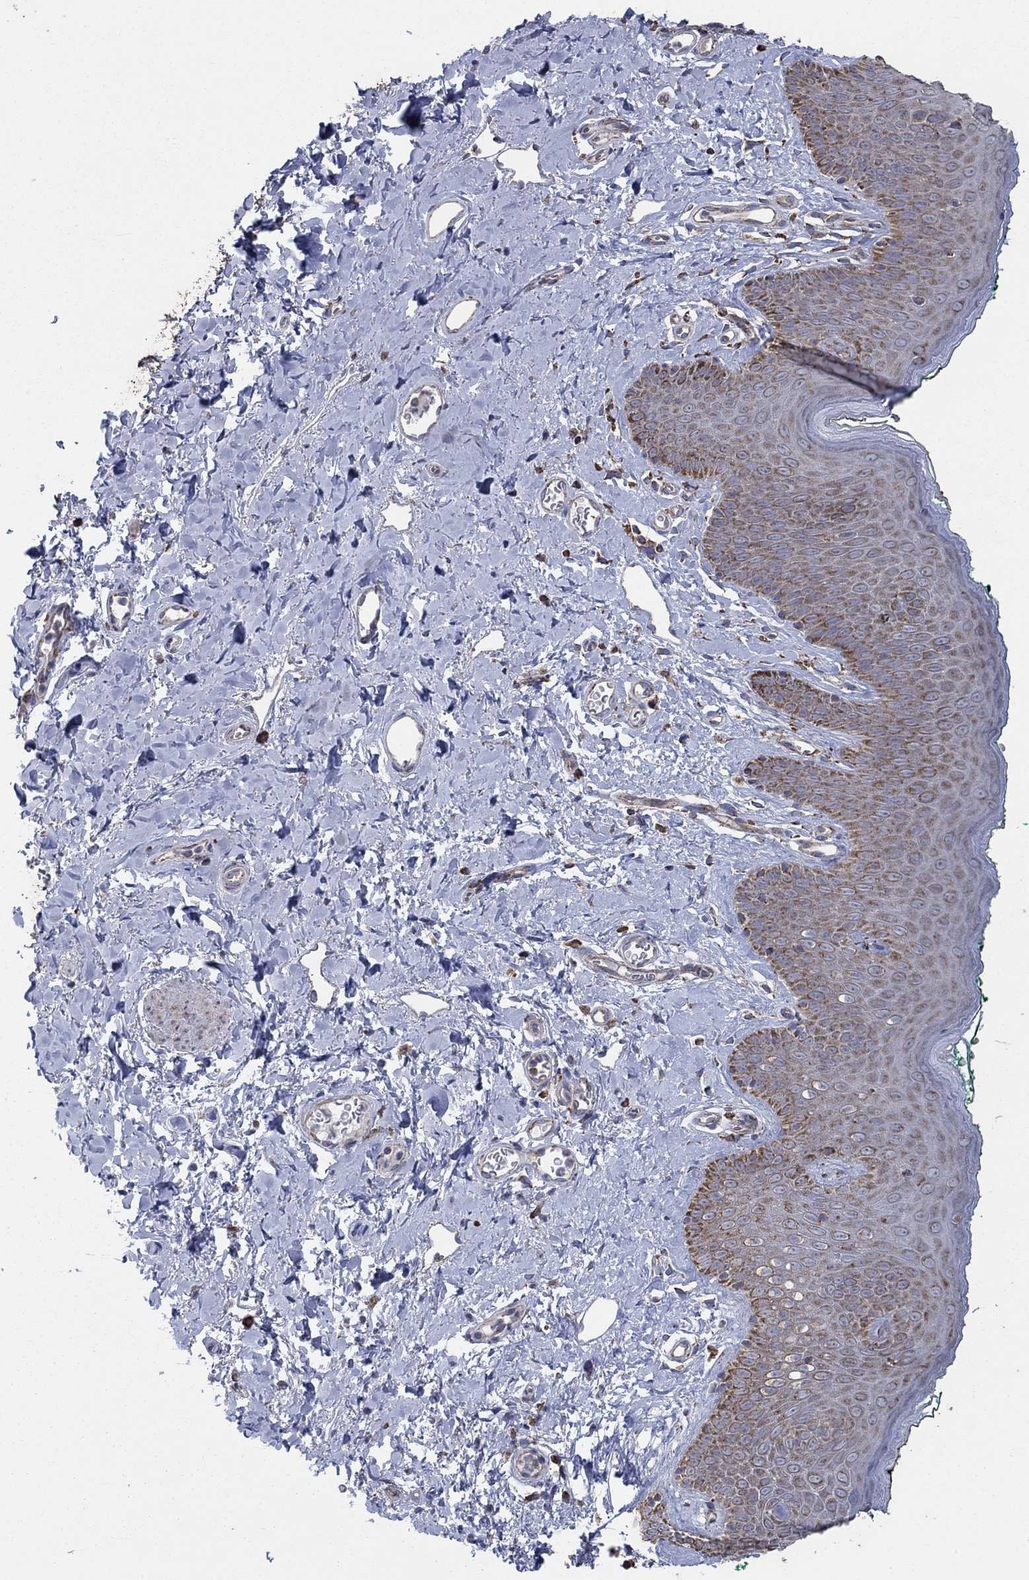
{"staining": {"intensity": "moderate", "quantity": "25%-75%", "location": "cytoplasmic/membranous"}, "tissue": "skin", "cell_type": "Epidermal cells", "image_type": "normal", "snomed": [{"axis": "morphology", "description": "Normal tissue, NOS"}, {"axis": "topography", "description": "Vulva"}], "caption": "Normal skin shows moderate cytoplasmic/membranous positivity in about 25%-75% of epidermal cells.", "gene": "NCEH1", "patient": {"sex": "female", "age": 66}}